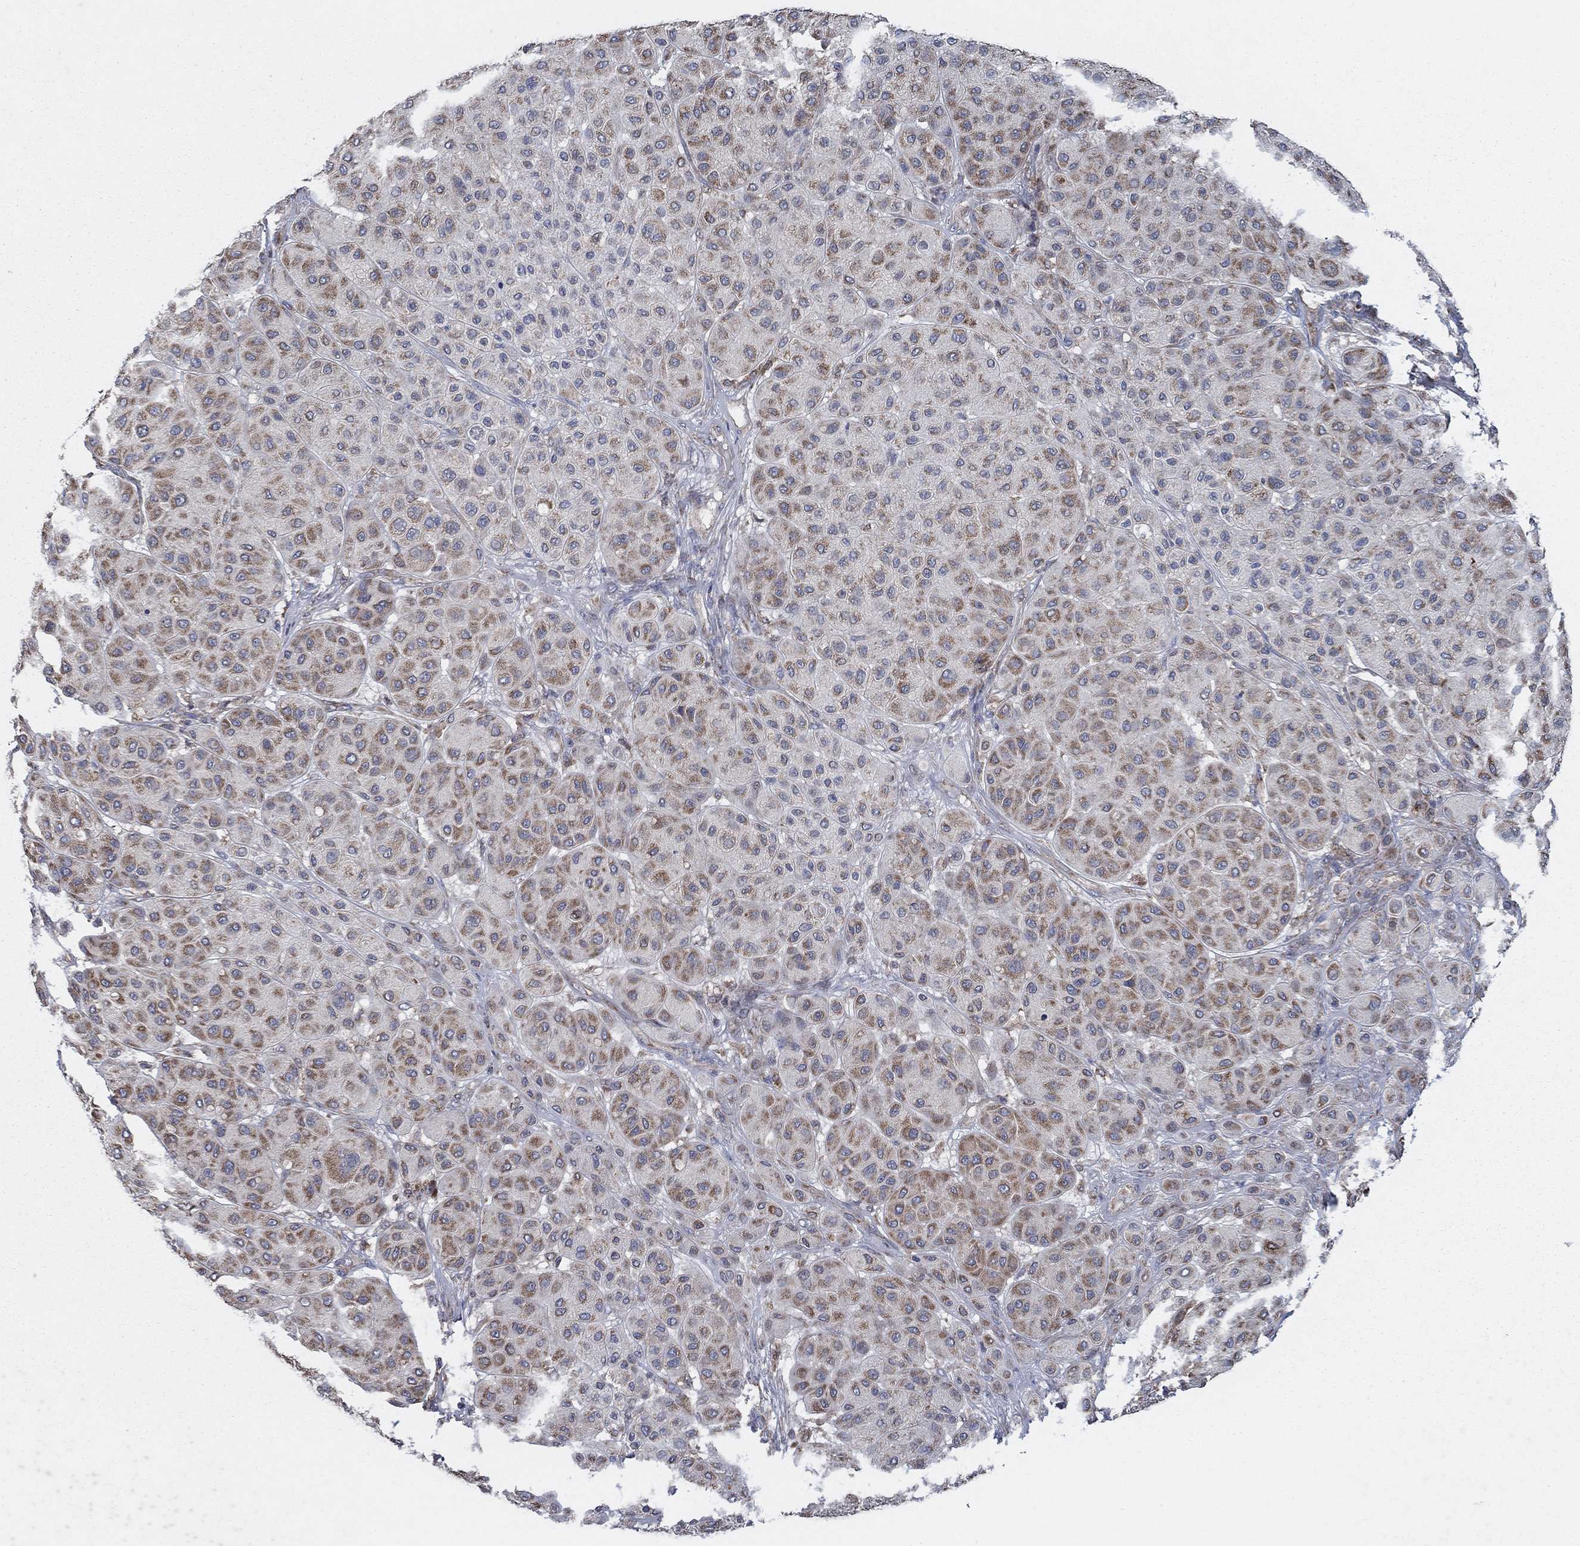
{"staining": {"intensity": "strong", "quantity": ">75%", "location": "cytoplasmic/membranous"}, "tissue": "melanoma", "cell_type": "Tumor cells", "image_type": "cancer", "snomed": [{"axis": "morphology", "description": "Malignant melanoma, Metastatic site"}, {"axis": "topography", "description": "Smooth muscle"}], "caption": "This image reveals IHC staining of melanoma, with high strong cytoplasmic/membranous staining in about >75% of tumor cells.", "gene": "NCEH1", "patient": {"sex": "male", "age": 41}}